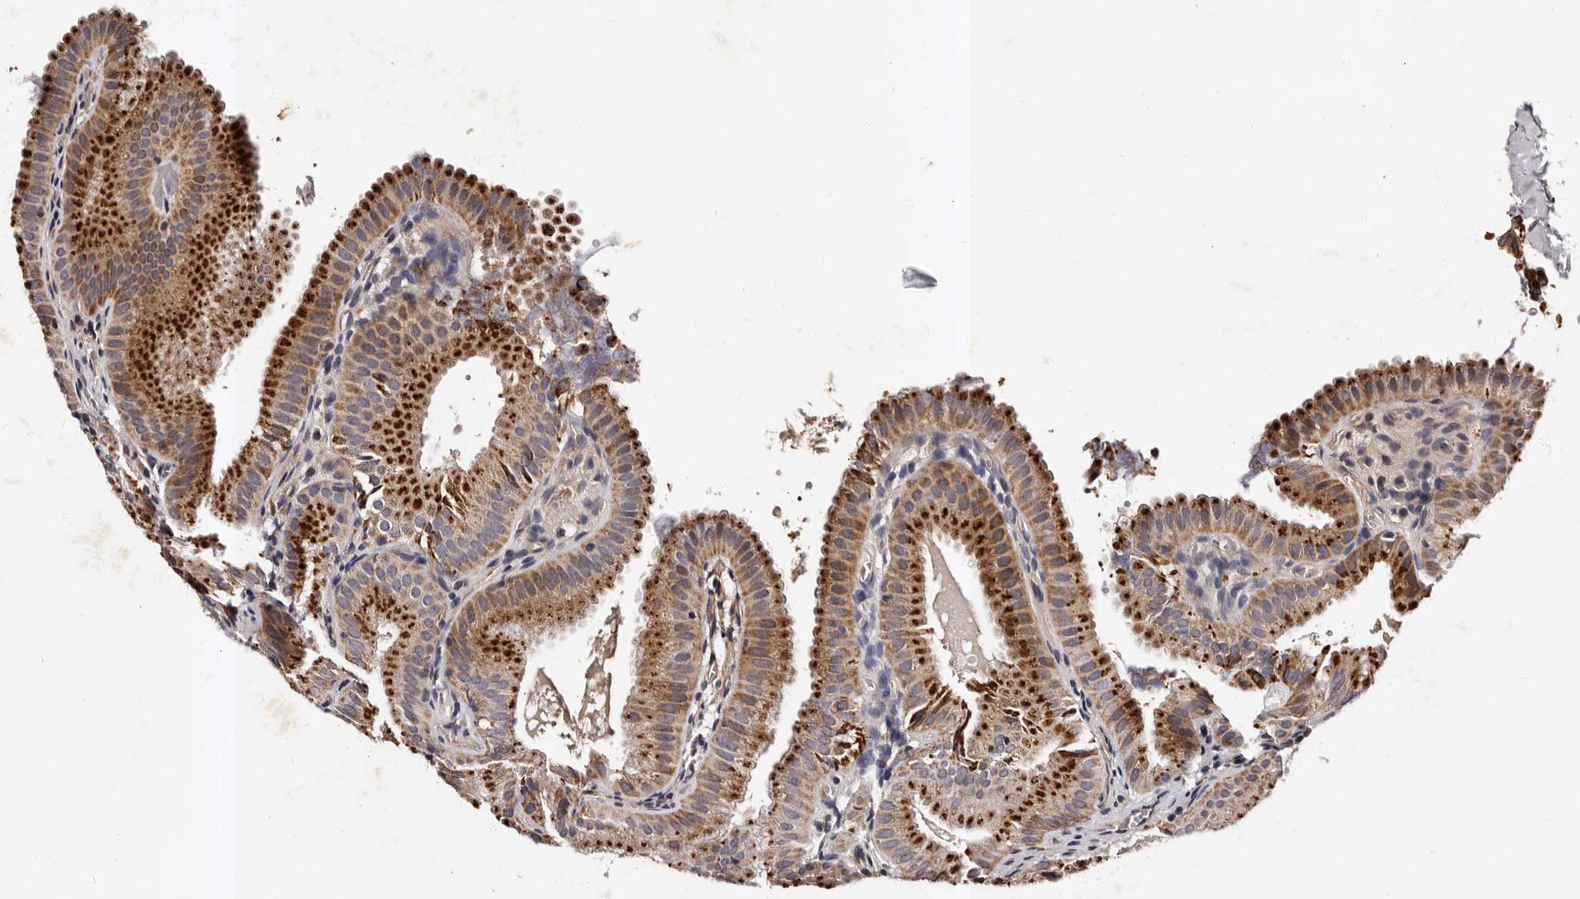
{"staining": {"intensity": "moderate", "quantity": ">75%", "location": "cytoplasmic/membranous"}, "tissue": "gallbladder", "cell_type": "Glandular cells", "image_type": "normal", "snomed": [{"axis": "morphology", "description": "Normal tissue, NOS"}, {"axis": "topography", "description": "Gallbladder"}], "caption": "Brown immunohistochemical staining in normal gallbladder demonstrates moderate cytoplasmic/membranous positivity in about >75% of glandular cells. (DAB IHC, brown staining for protein, blue staining for nuclei).", "gene": "ADCK5", "patient": {"sex": "female", "age": 30}}